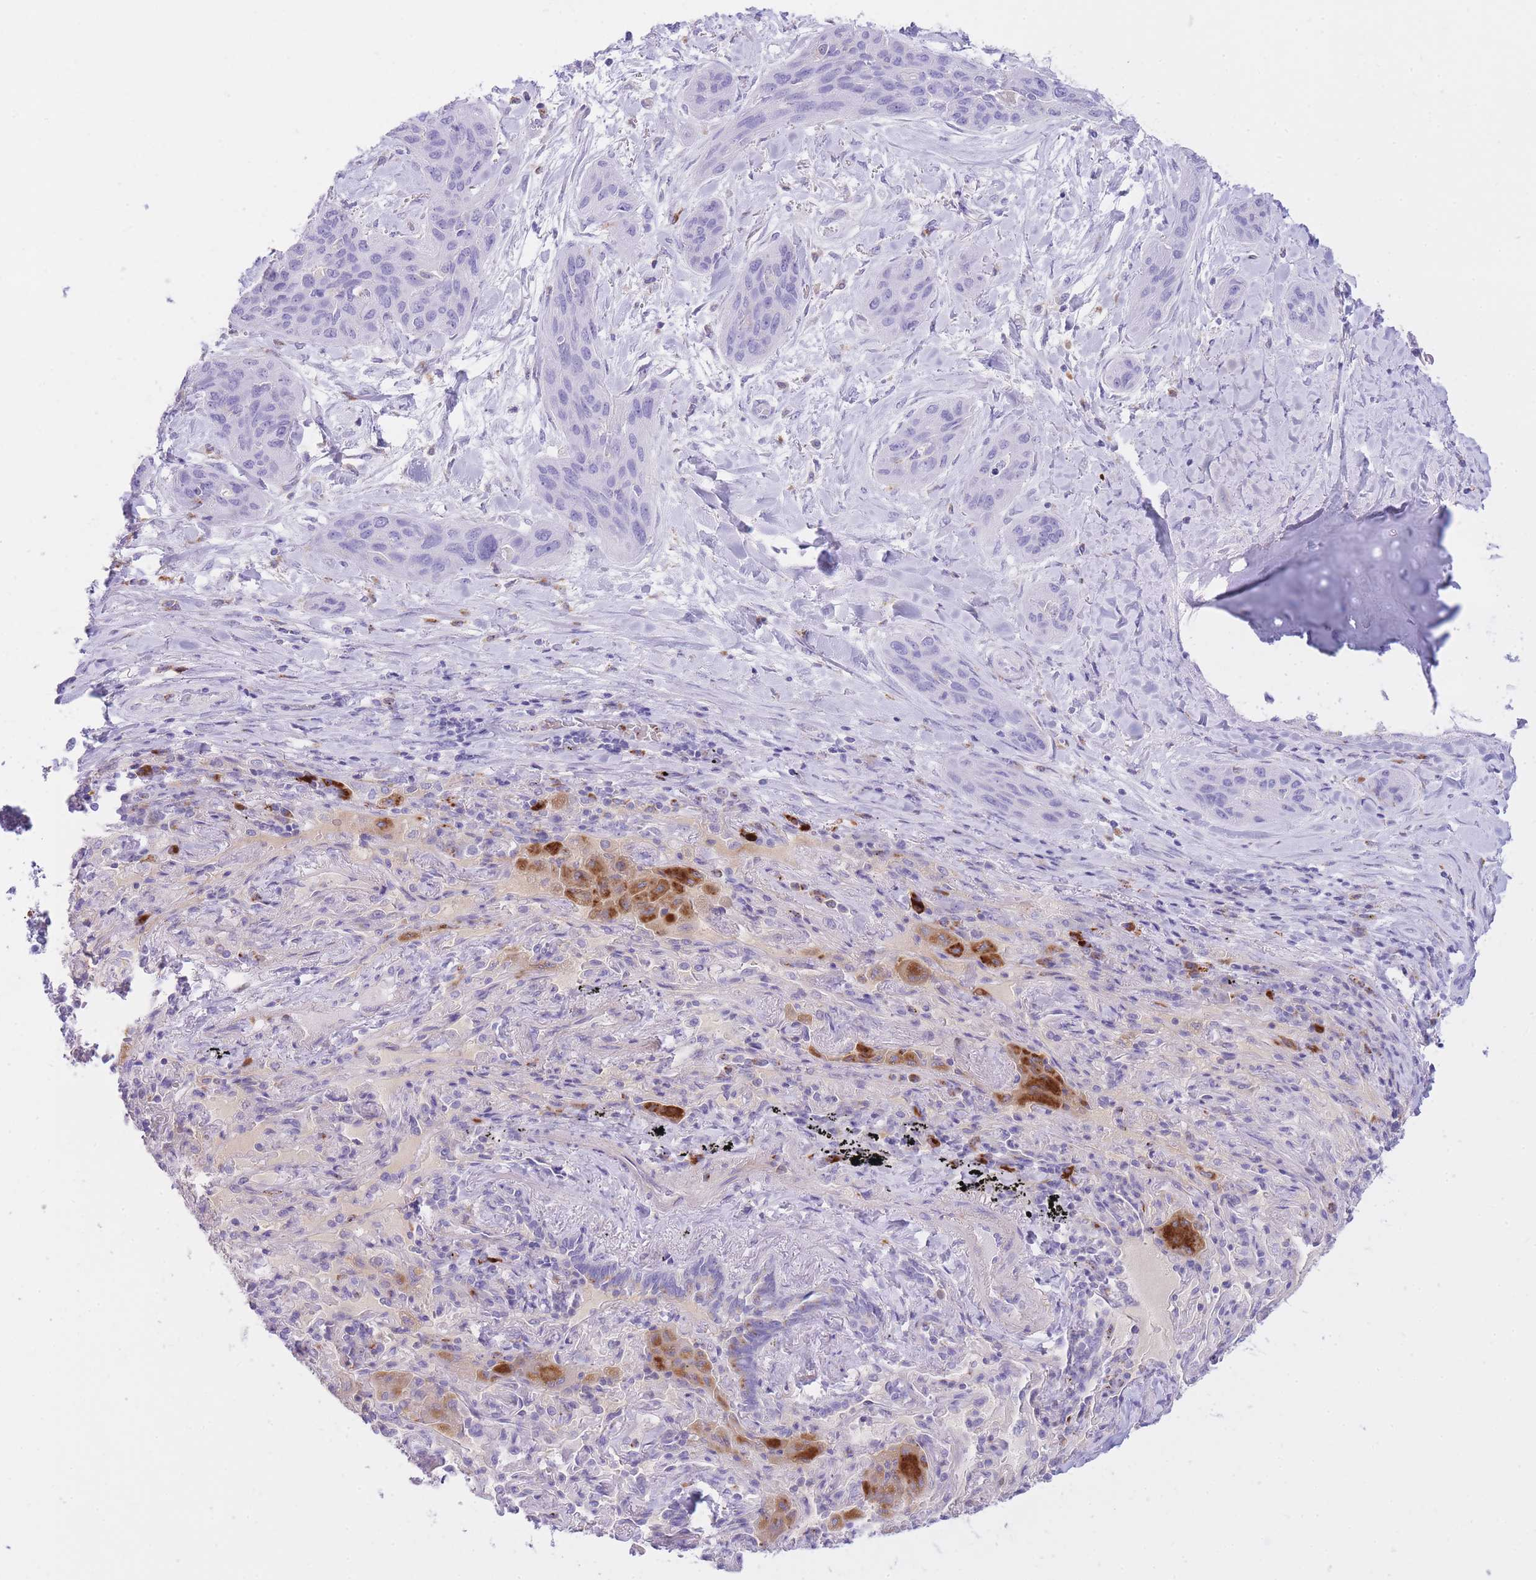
{"staining": {"intensity": "negative", "quantity": "none", "location": "none"}, "tissue": "lung cancer", "cell_type": "Tumor cells", "image_type": "cancer", "snomed": [{"axis": "morphology", "description": "Squamous cell carcinoma, NOS"}, {"axis": "topography", "description": "Lung"}], "caption": "Immunohistochemistry image of human lung squamous cell carcinoma stained for a protein (brown), which demonstrates no positivity in tumor cells.", "gene": "PLBD1", "patient": {"sex": "female", "age": 70}}